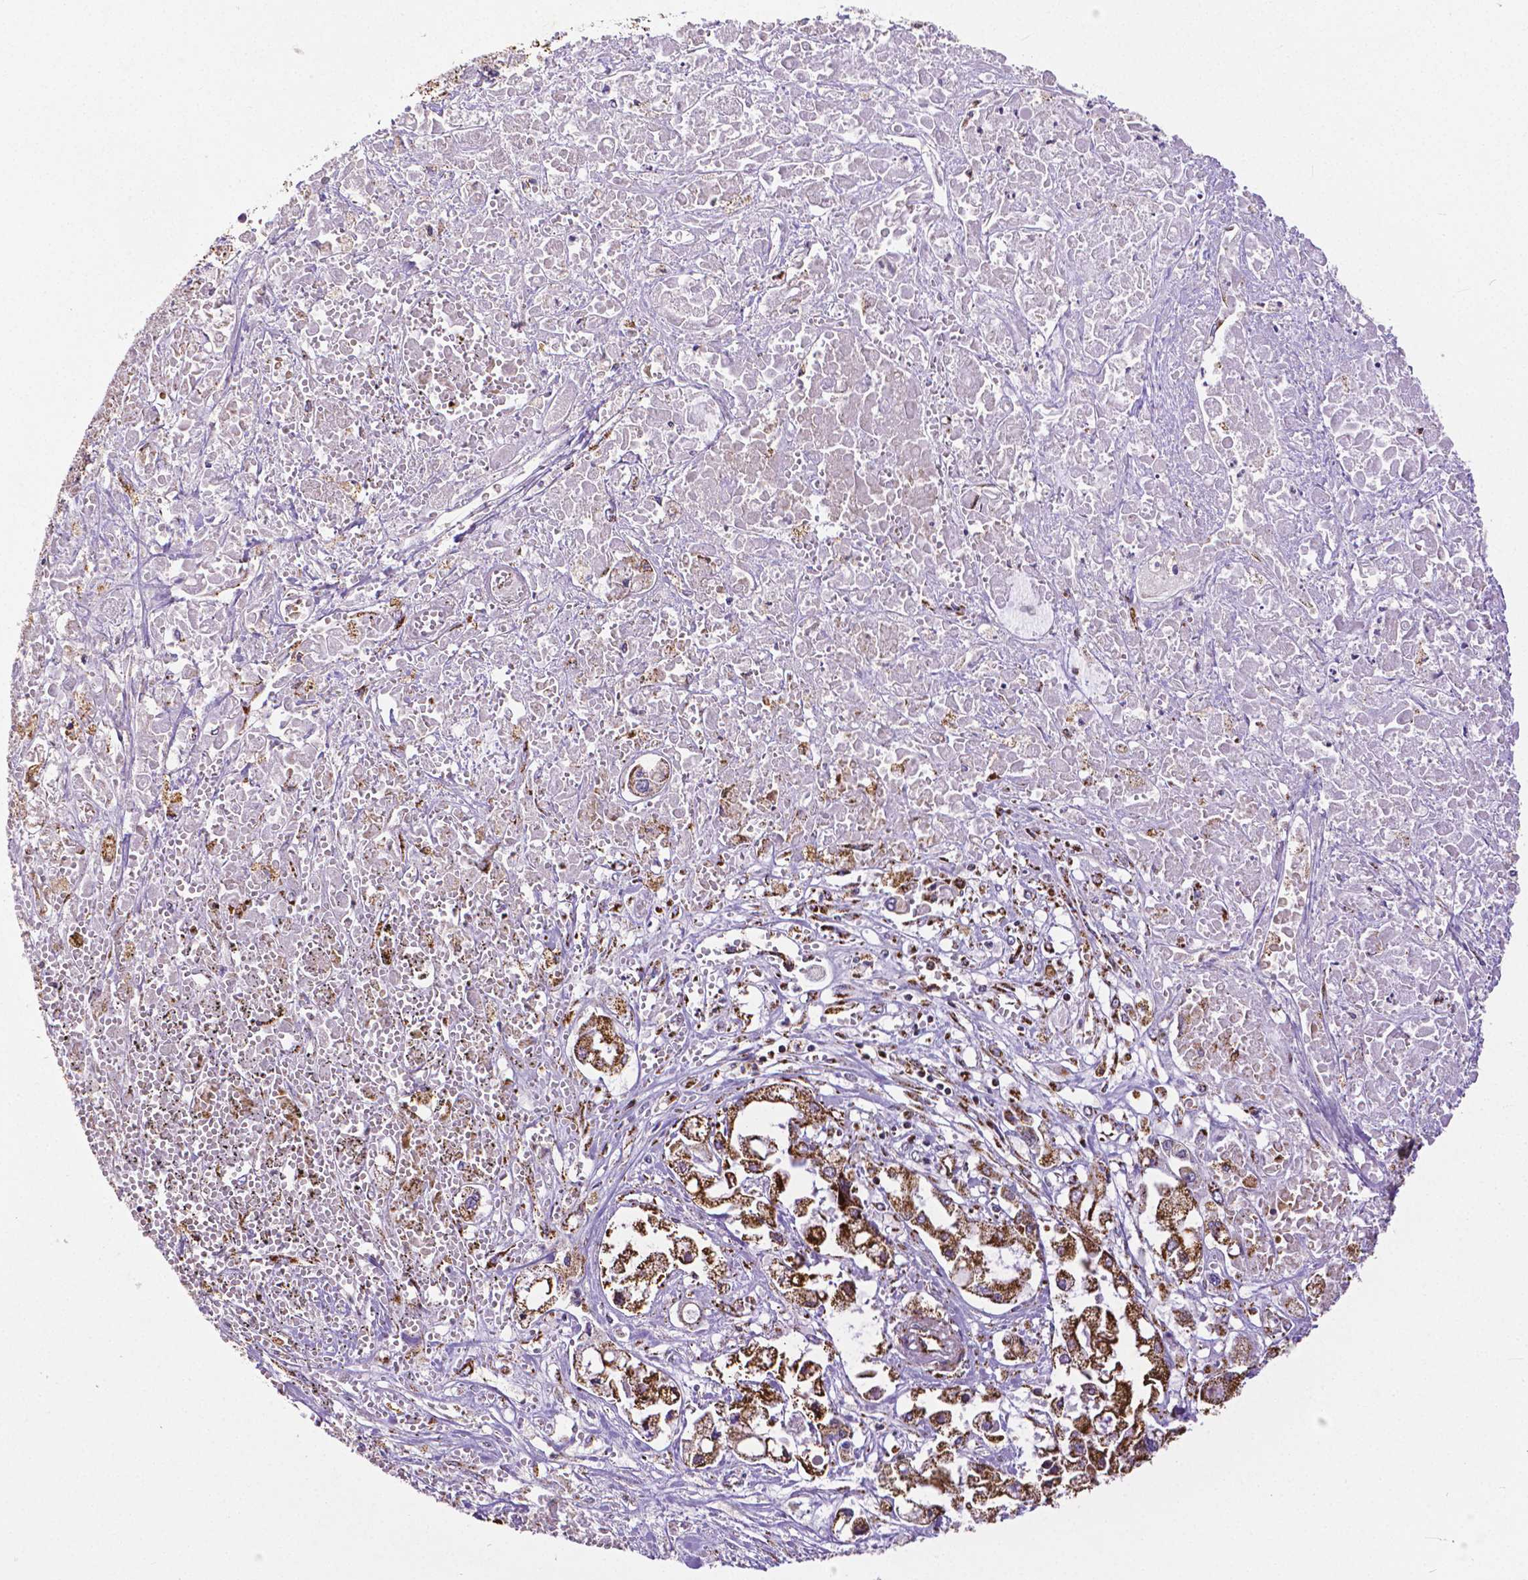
{"staining": {"intensity": "strong", "quantity": ">75%", "location": "cytoplasmic/membranous"}, "tissue": "pancreatic cancer", "cell_type": "Tumor cells", "image_type": "cancer", "snomed": [{"axis": "morphology", "description": "Adenocarcinoma, NOS"}, {"axis": "topography", "description": "Pancreas"}], "caption": "Protein expression analysis of human adenocarcinoma (pancreatic) reveals strong cytoplasmic/membranous positivity in about >75% of tumor cells.", "gene": "MACC1", "patient": {"sex": "male", "age": 71}}